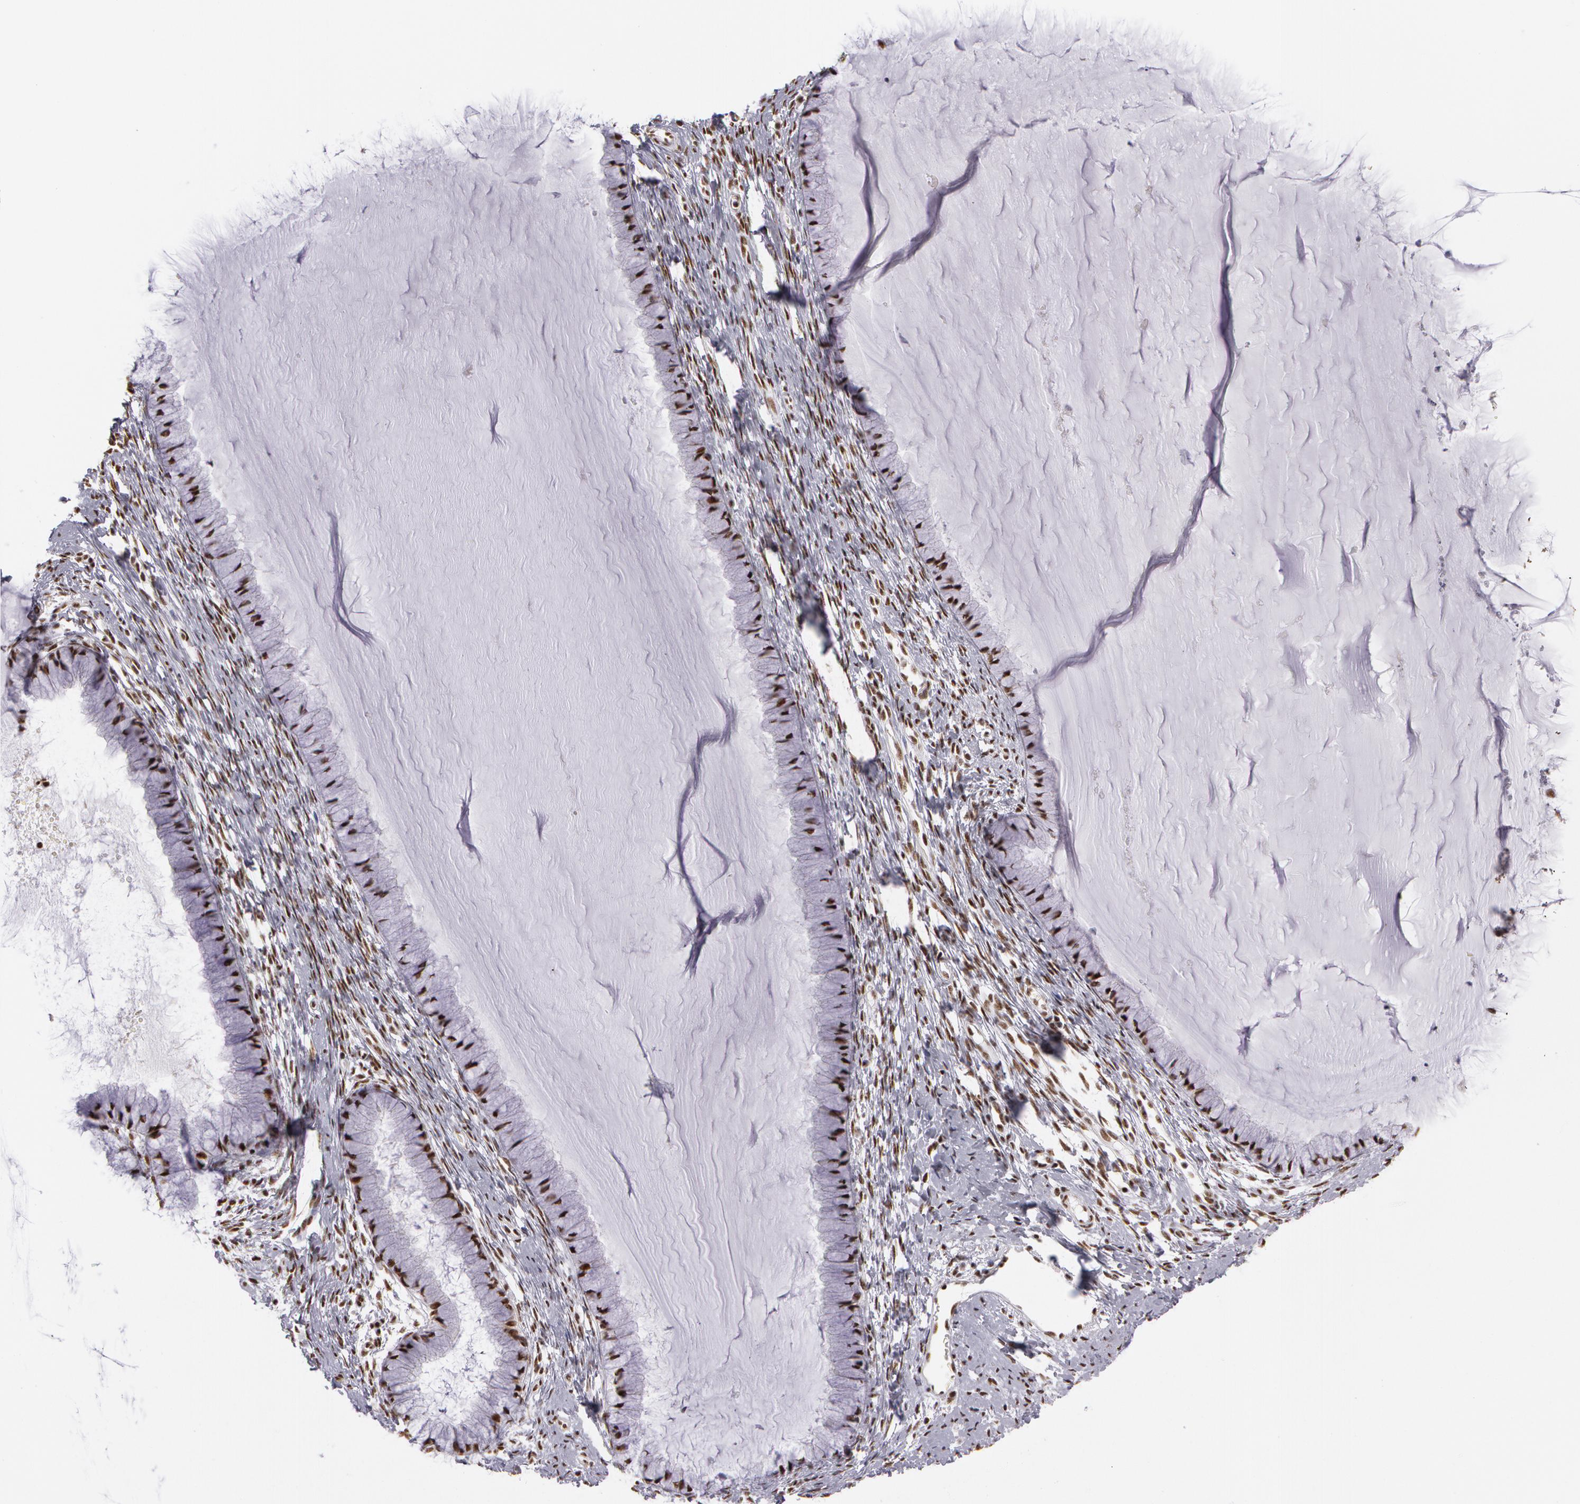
{"staining": {"intensity": "moderate", "quantity": ">75%", "location": "nuclear"}, "tissue": "cervix", "cell_type": "Glandular cells", "image_type": "normal", "snomed": [{"axis": "morphology", "description": "Normal tissue, NOS"}, {"axis": "topography", "description": "Cervix"}], "caption": "Cervix stained with a brown dye reveals moderate nuclear positive staining in approximately >75% of glandular cells.", "gene": "PNN", "patient": {"sex": "female", "age": 82}}